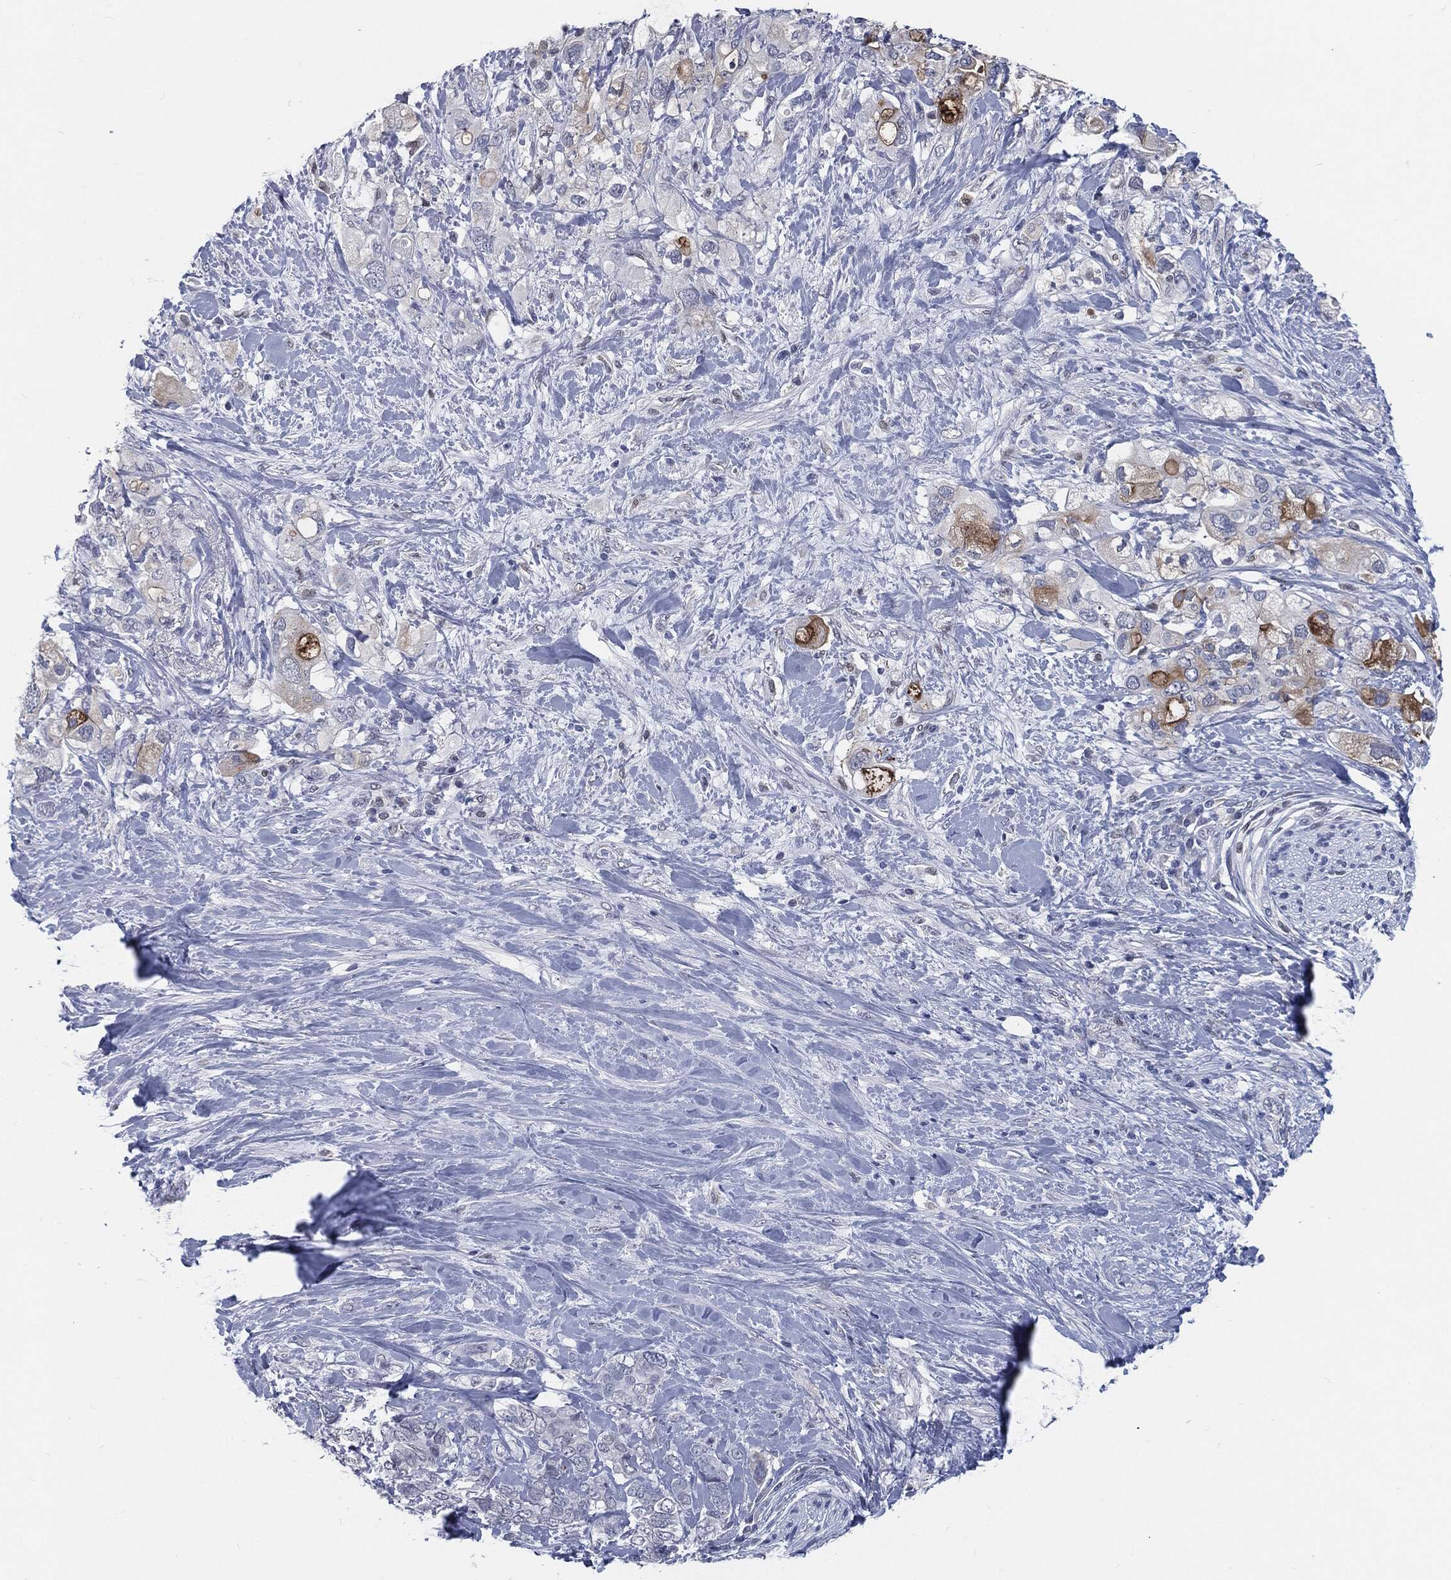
{"staining": {"intensity": "strong", "quantity": "<25%", "location": "cytoplasmic/membranous"}, "tissue": "pancreatic cancer", "cell_type": "Tumor cells", "image_type": "cancer", "snomed": [{"axis": "morphology", "description": "Adenocarcinoma, NOS"}, {"axis": "topography", "description": "Pancreas"}], "caption": "DAB (3,3'-diaminobenzidine) immunohistochemical staining of human pancreatic cancer demonstrates strong cytoplasmic/membranous protein expression in about <25% of tumor cells. The protein of interest is stained brown, and the nuclei are stained in blue (DAB IHC with brightfield microscopy, high magnification).", "gene": "PROM1", "patient": {"sex": "female", "age": 56}}